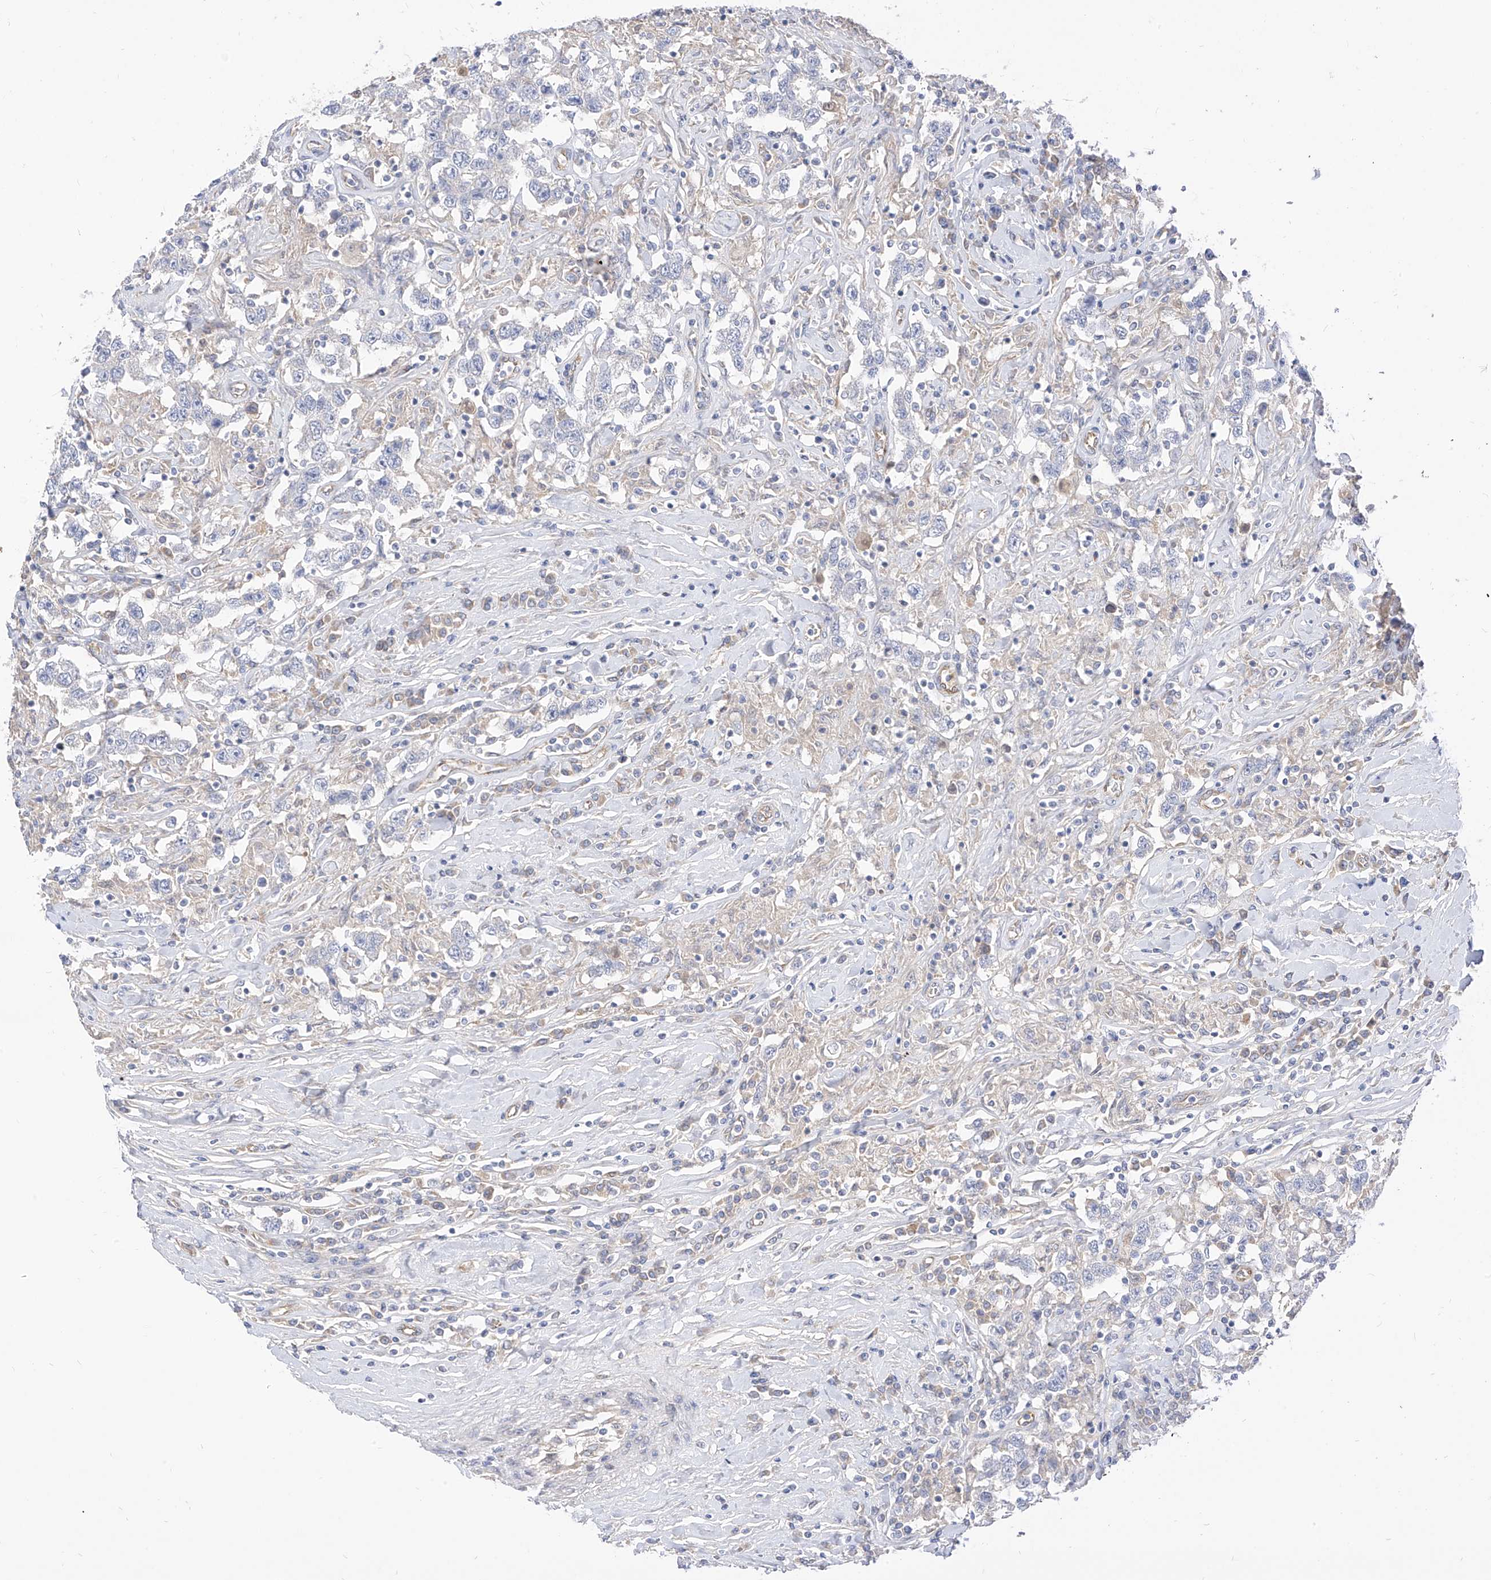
{"staining": {"intensity": "negative", "quantity": "none", "location": "none"}, "tissue": "testis cancer", "cell_type": "Tumor cells", "image_type": "cancer", "snomed": [{"axis": "morphology", "description": "Seminoma, NOS"}, {"axis": "topography", "description": "Testis"}], "caption": "A high-resolution histopathology image shows immunohistochemistry staining of testis seminoma, which exhibits no significant staining in tumor cells. (DAB (3,3'-diaminobenzidine) IHC, high magnification).", "gene": "RASA2", "patient": {"sex": "male", "age": 41}}